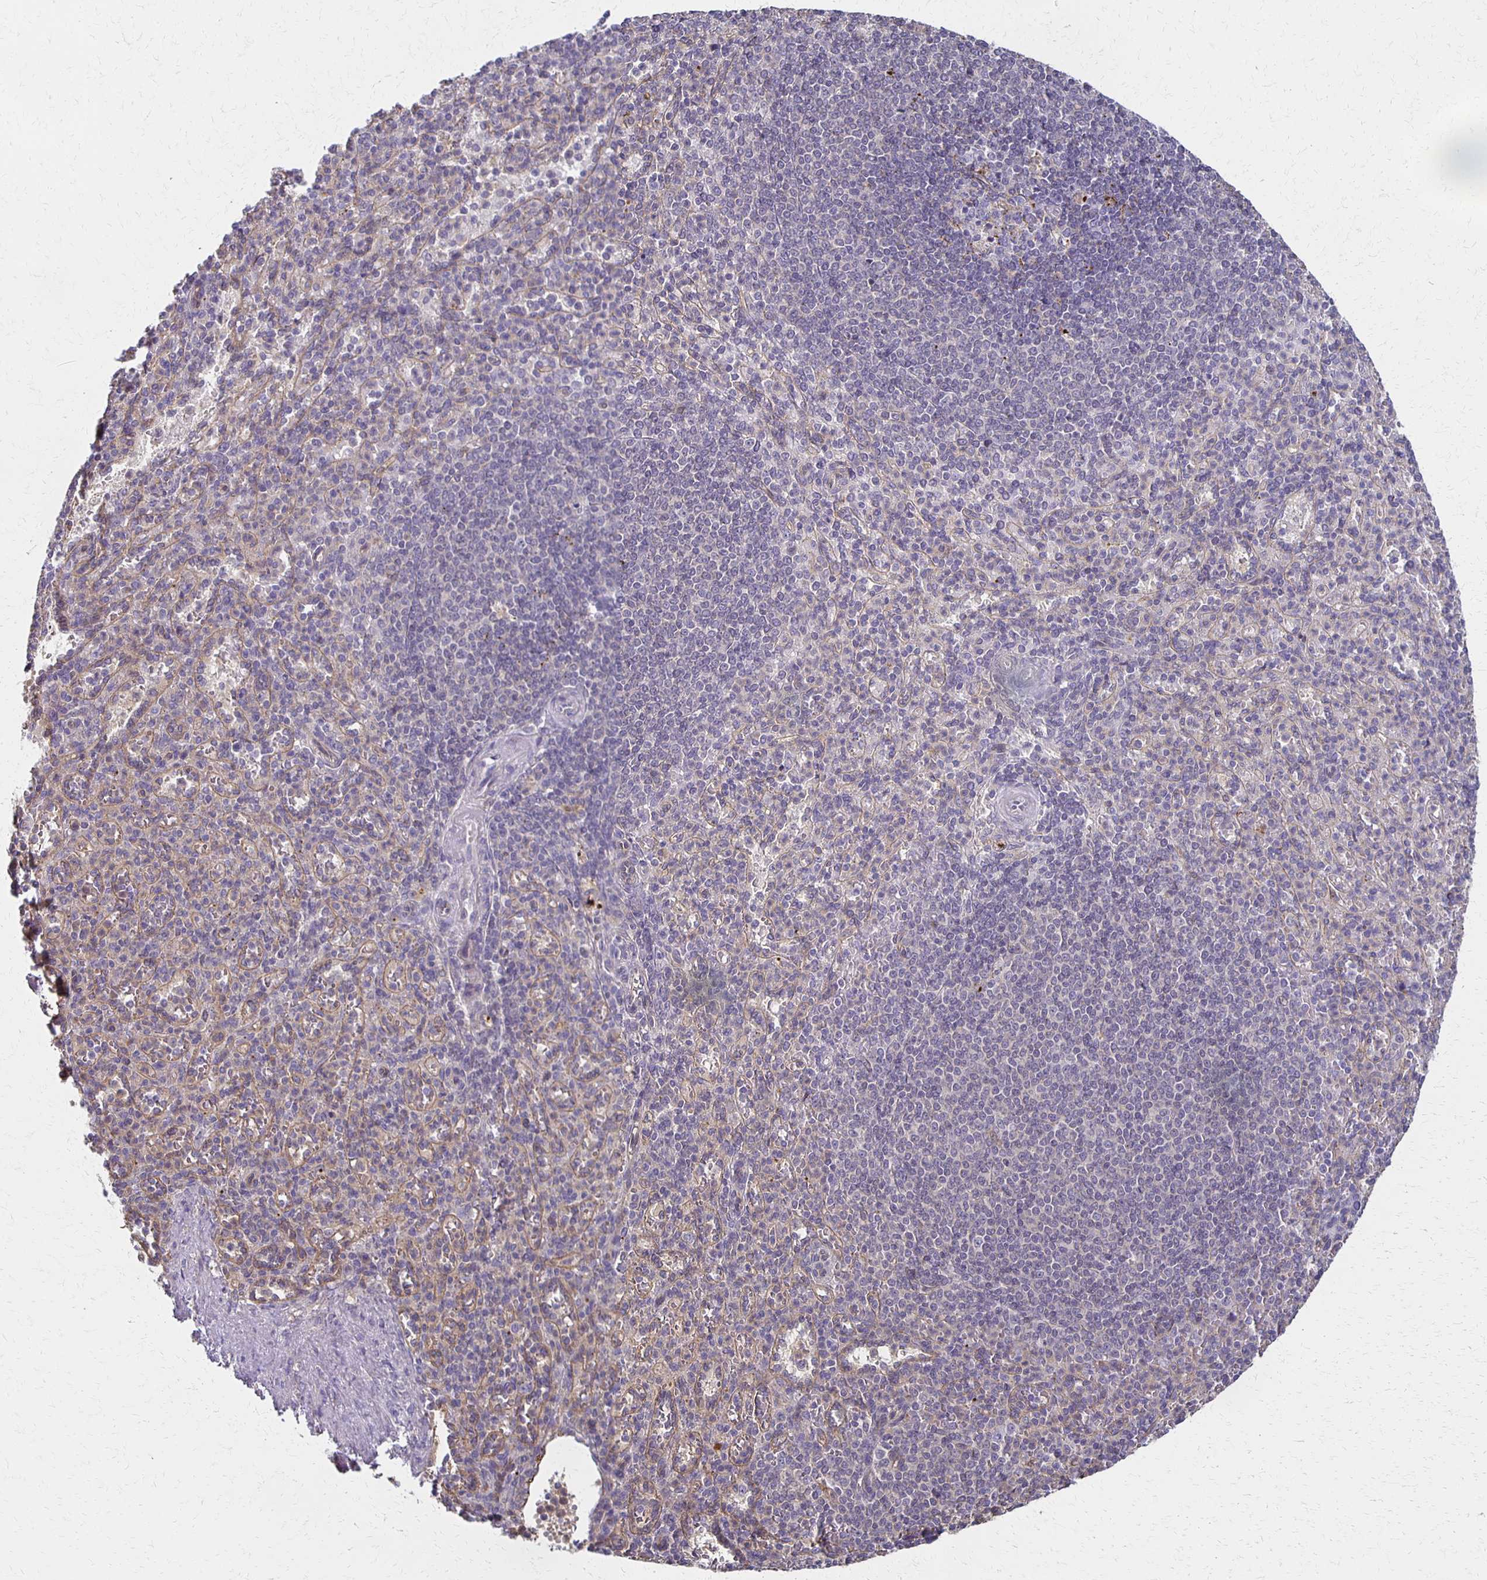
{"staining": {"intensity": "negative", "quantity": "none", "location": "none"}, "tissue": "spleen", "cell_type": "Cells in red pulp", "image_type": "normal", "snomed": [{"axis": "morphology", "description": "Normal tissue, NOS"}, {"axis": "topography", "description": "Spleen"}], "caption": "Cells in red pulp show no significant staining in benign spleen.", "gene": "GPX4", "patient": {"sex": "female", "age": 74}}